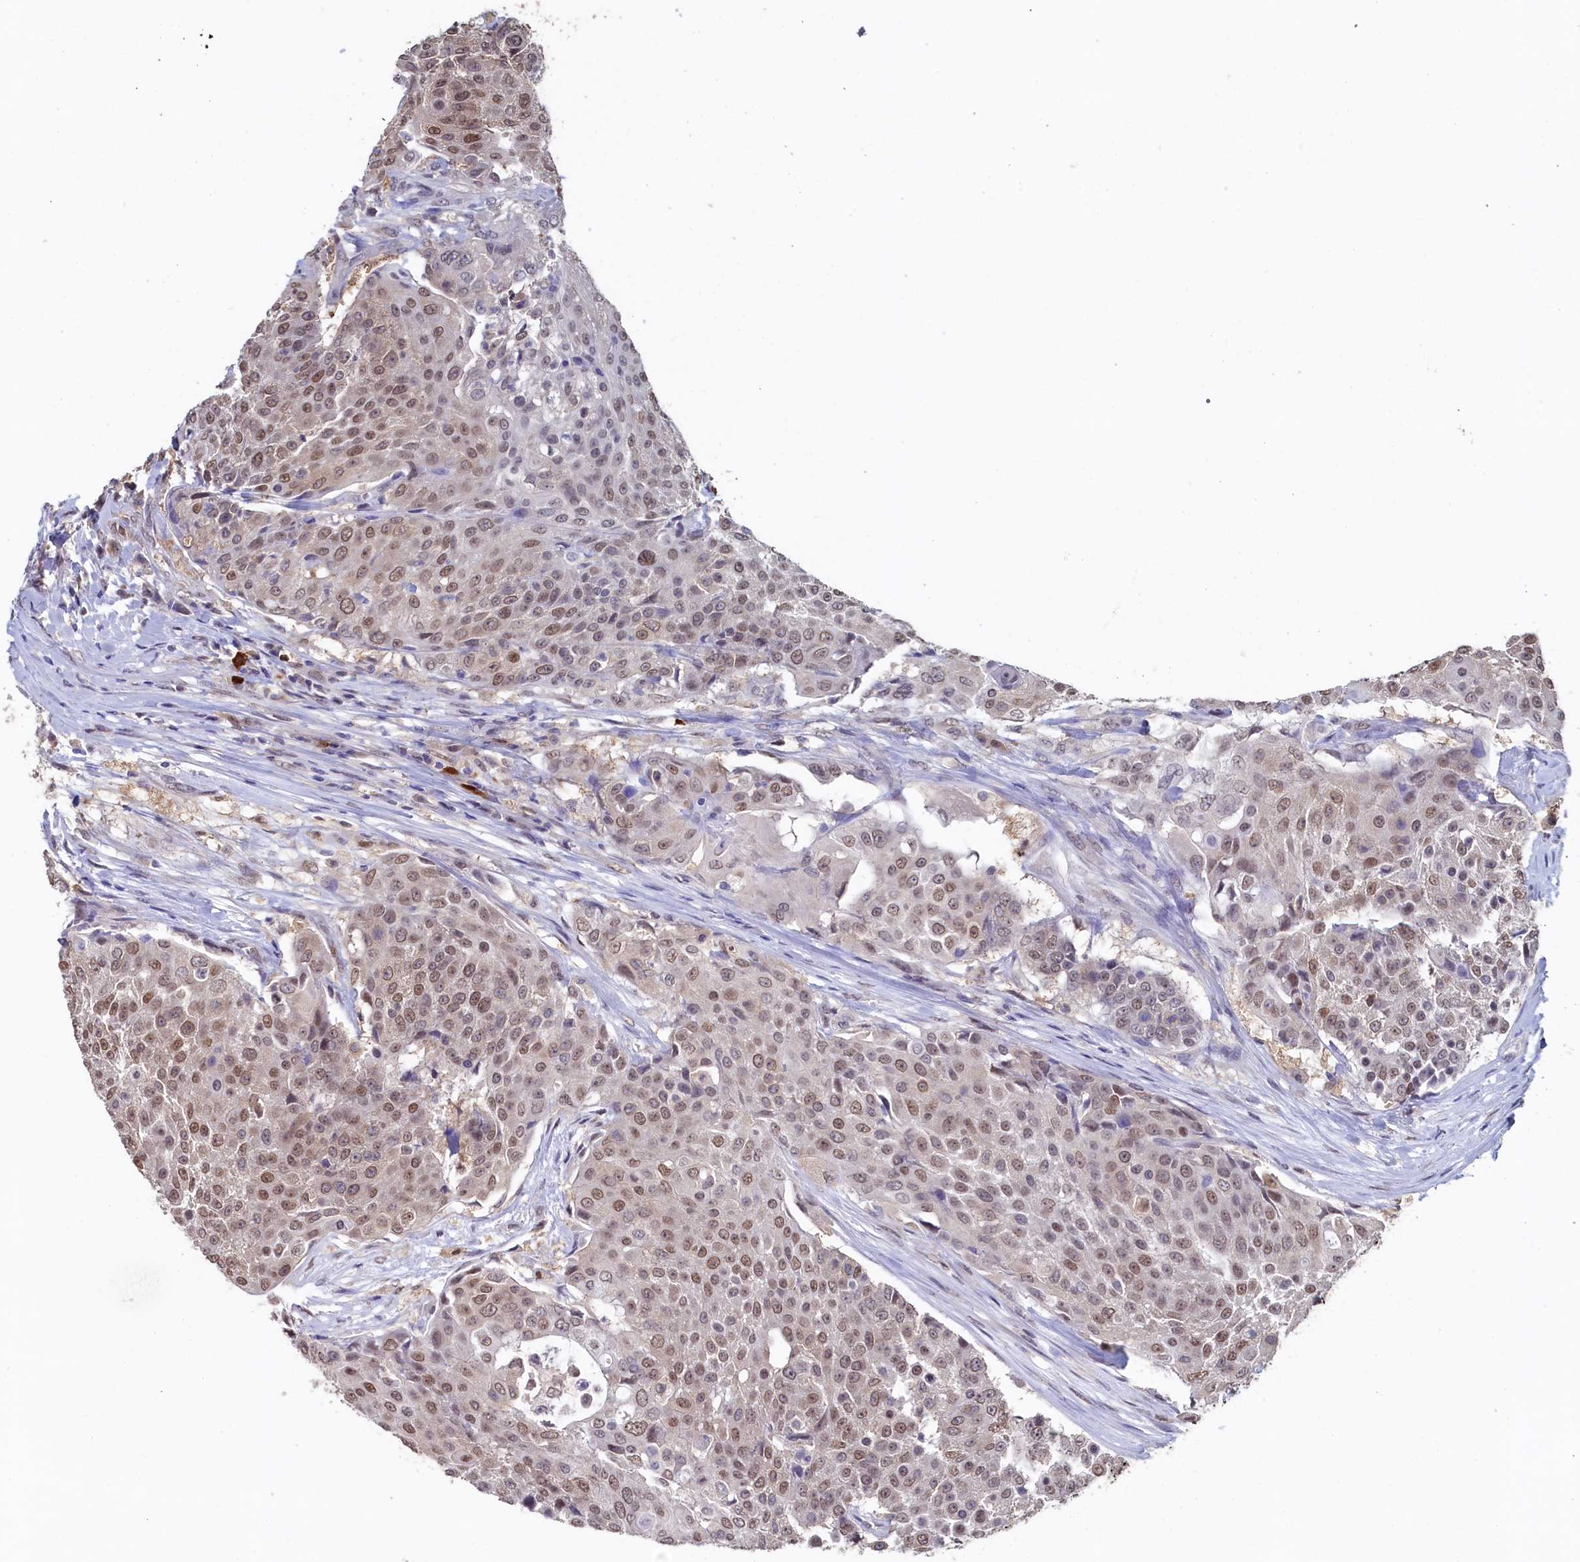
{"staining": {"intensity": "moderate", "quantity": ">75%", "location": "nuclear"}, "tissue": "urothelial cancer", "cell_type": "Tumor cells", "image_type": "cancer", "snomed": [{"axis": "morphology", "description": "Urothelial carcinoma, High grade"}, {"axis": "topography", "description": "Urinary bladder"}], "caption": "Urothelial carcinoma (high-grade) stained with immunohistochemistry displays moderate nuclear staining in approximately >75% of tumor cells.", "gene": "AHCY", "patient": {"sex": "female", "age": 63}}